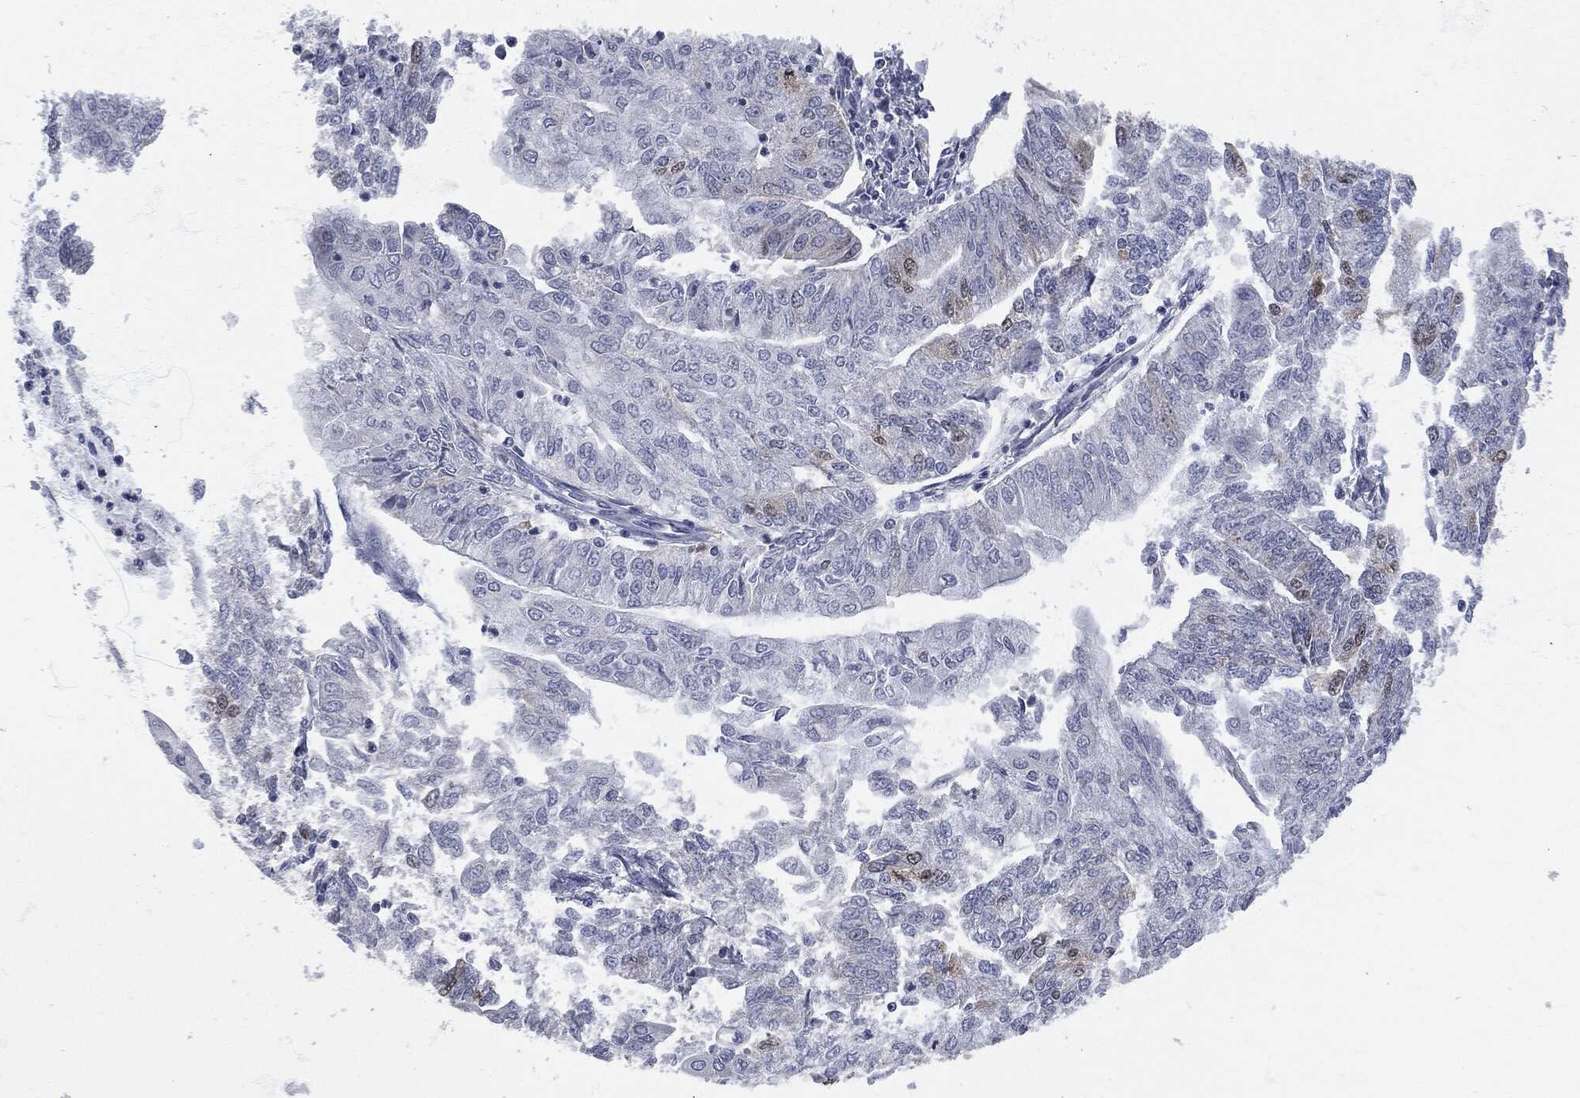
{"staining": {"intensity": "weak", "quantity": "<25%", "location": "cytoplasmic/membranous"}, "tissue": "endometrial cancer", "cell_type": "Tumor cells", "image_type": "cancer", "snomed": [{"axis": "morphology", "description": "Adenocarcinoma, NOS"}, {"axis": "topography", "description": "Endometrium"}], "caption": "High magnification brightfield microscopy of adenocarcinoma (endometrial) stained with DAB (brown) and counterstained with hematoxylin (blue): tumor cells show no significant staining.", "gene": "UBE2C", "patient": {"sex": "female", "age": 59}}